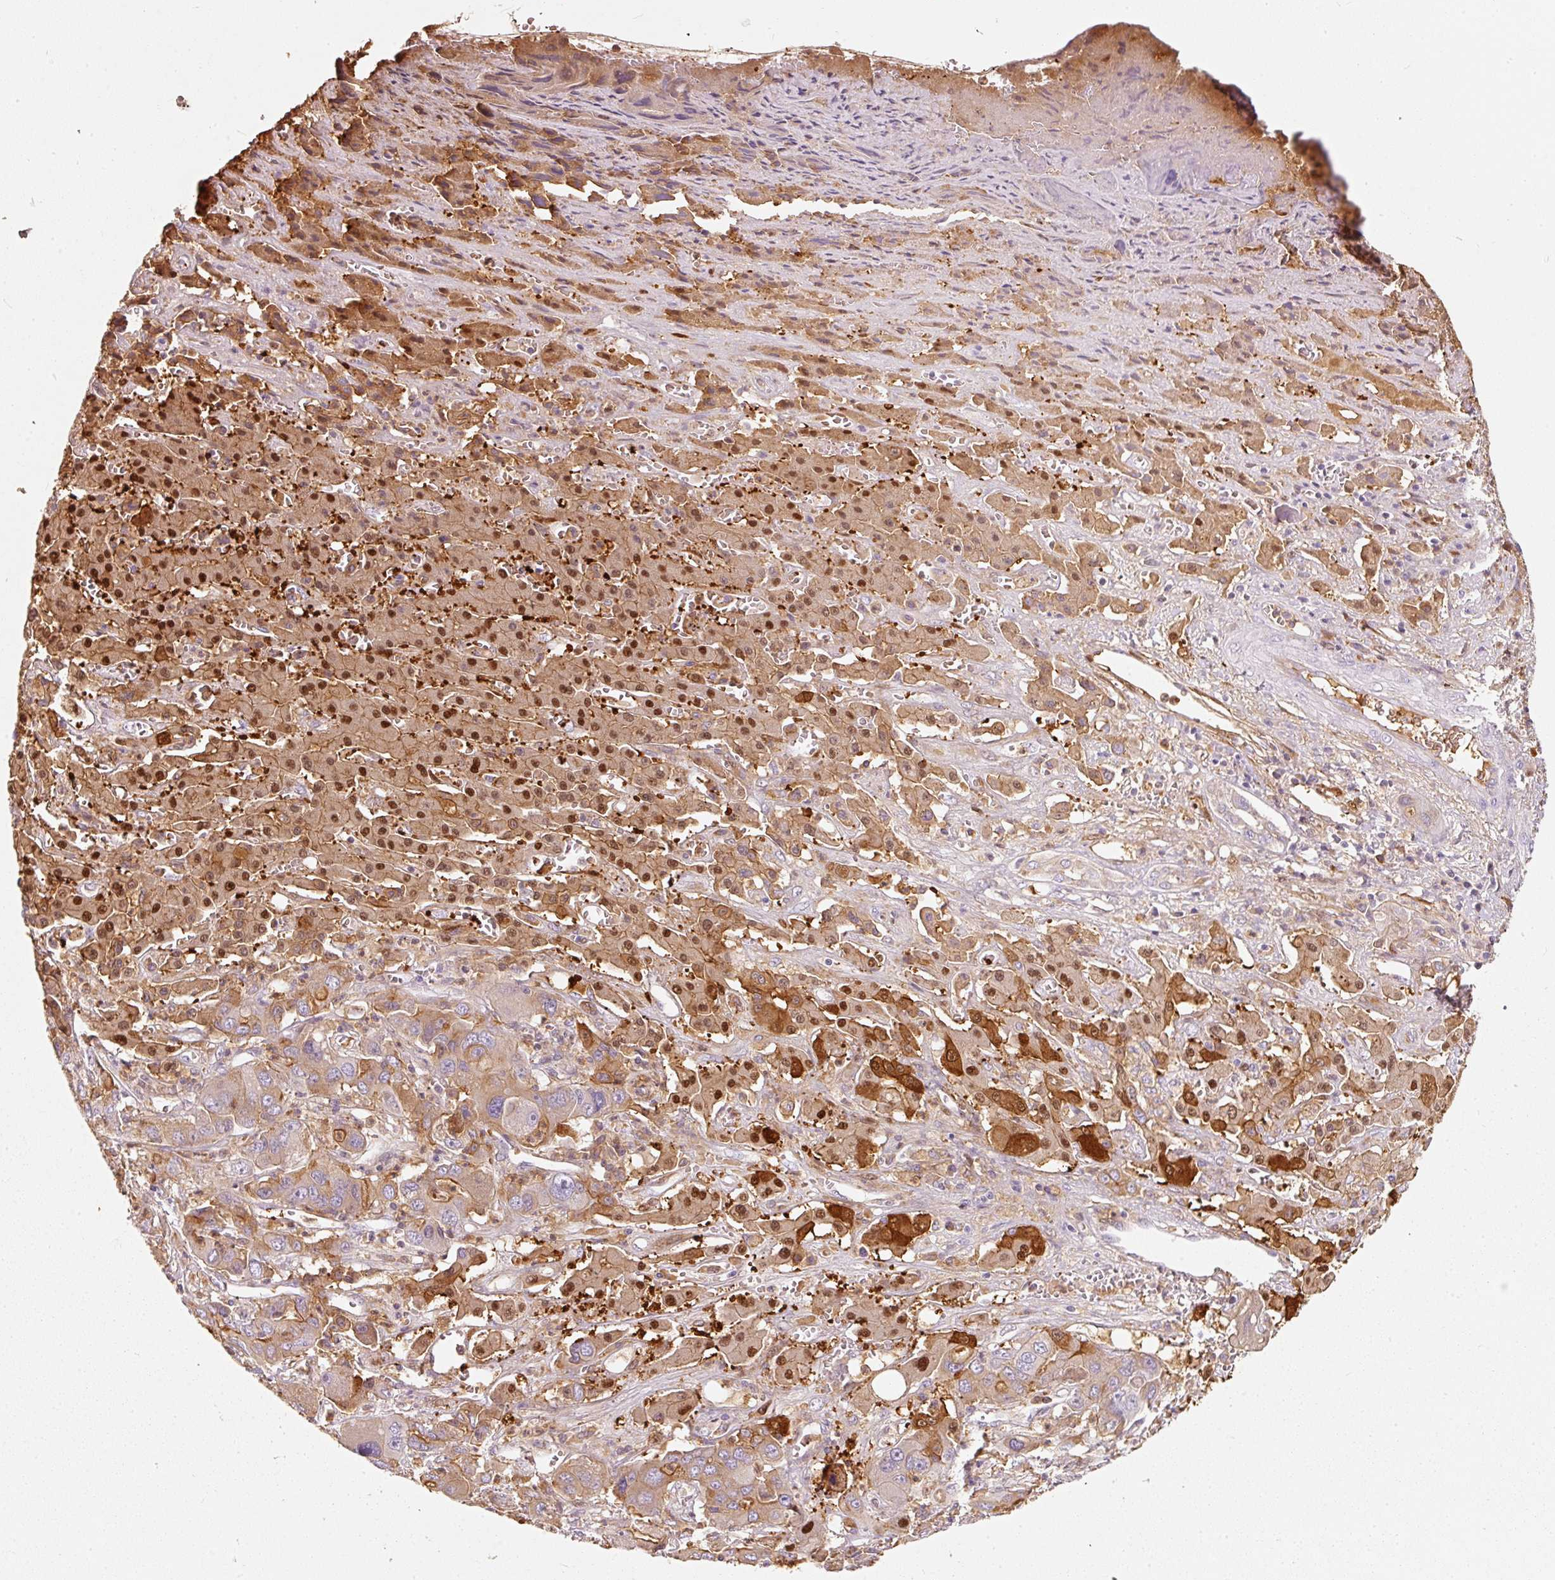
{"staining": {"intensity": "moderate", "quantity": "<25%", "location": "cytoplasmic/membranous,nuclear"}, "tissue": "liver cancer", "cell_type": "Tumor cells", "image_type": "cancer", "snomed": [{"axis": "morphology", "description": "Cholangiocarcinoma"}, {"axis": "topography", "description": "Liver"}], "caption": "The micrograph displays staining of liver cancer (cholangiocarcinoma), revealing moderate cytoplasmic/membranous and nuclear protein positivity (brown color) within tumor cells.", "gene": "IQGAP2", "patient": {"sex": "male", "age": 67}}